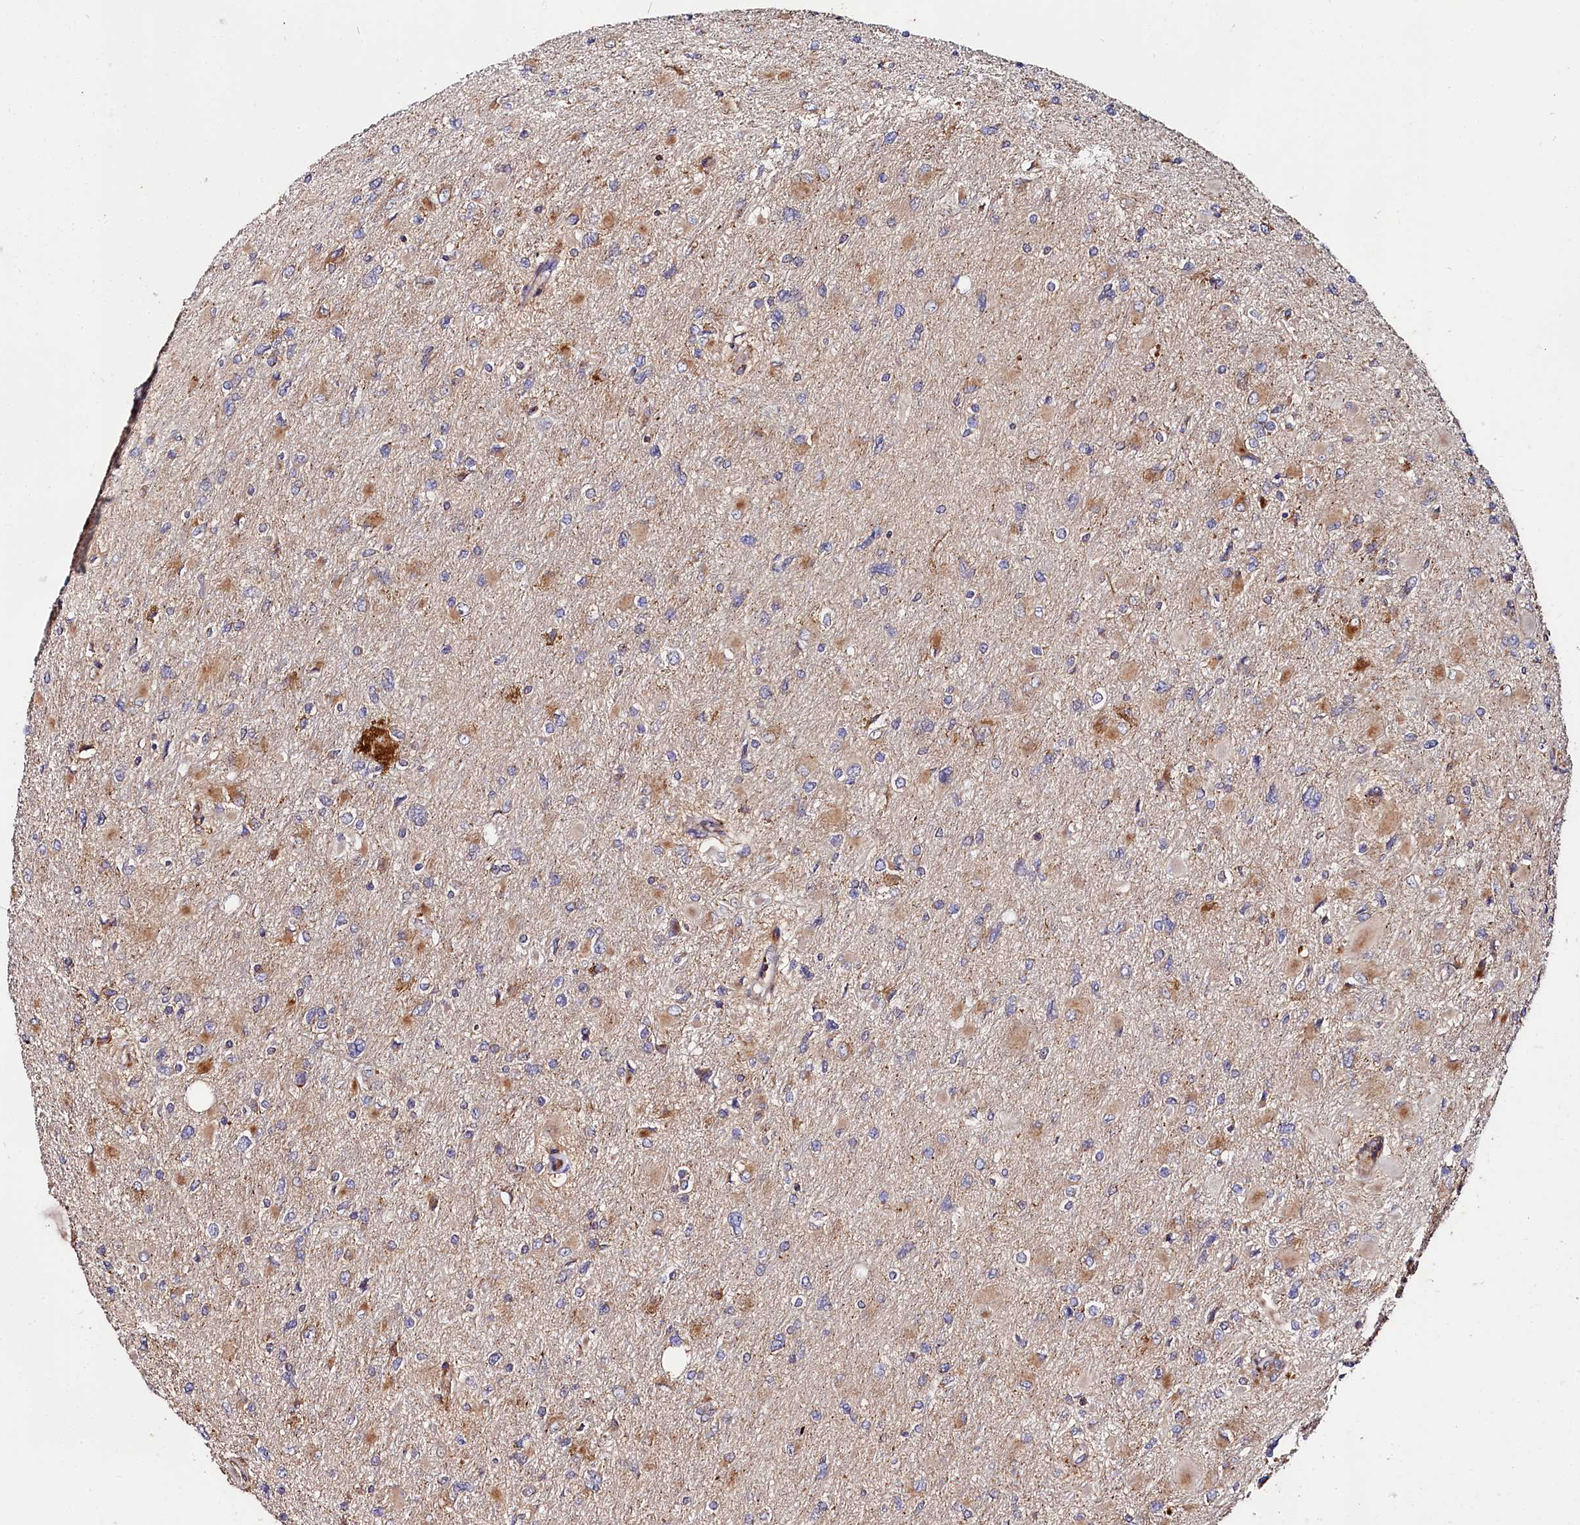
{"staining": {"intensity": "moderate", "quantity": "<25%", "location": "cytoplasmic/membranous"}, "tissue": "glioma", "cell_type": "Tumor cells", "image_type": "cancer", "snomed": [{"axis": "morphology", "description": "Glioma, malignant, High grade"}, {"axis": "topography", "description": "Cerebral cortex"}], "caption": "About <25% of tumor cells in human glioma display moderate cytoplasmic/membranous protein staining as visualized by brown immunohistochemical staining.", "gene": "WDR73", "patient": {"sex": "female", "age": 36}}